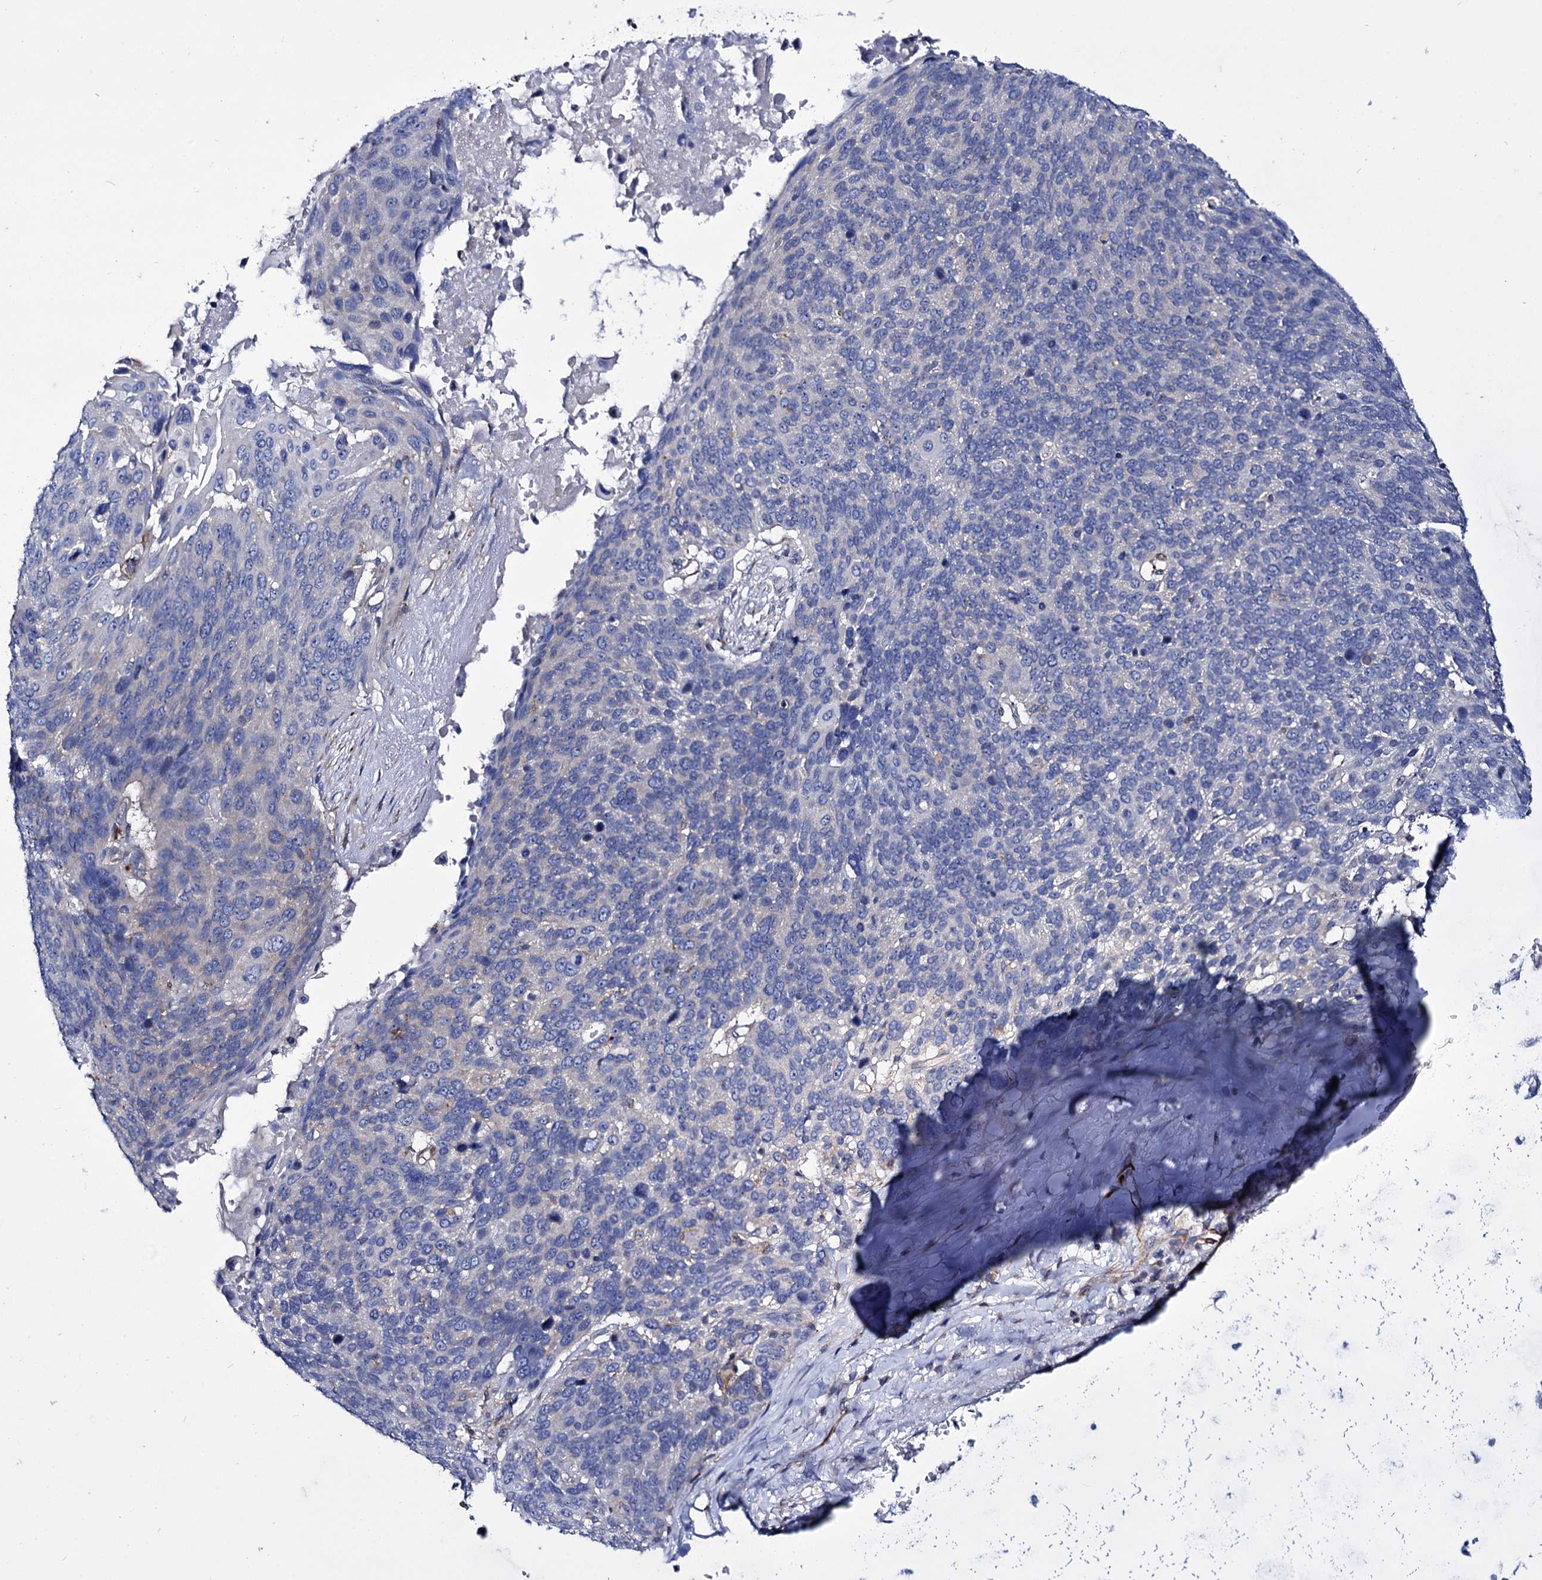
{"staining": {"intensity": "negative", "quantity": "none", "location": "none"}, "tissue": "lung cancer", "cell_type": "Tumor cells", "image_type": "cancer", "snomed": [{"axis": "morphology", "description": "Squamous cell carcinoma, NOS"}, {"axis": "topography", "description": "Lung"}], "caption": "This is an IHC histopathology image of squamous cell carcinoma (lung). There is no positivity in tumor cells.", "gene": "AXL", "patient": {"sex": "male", "age": 66}}